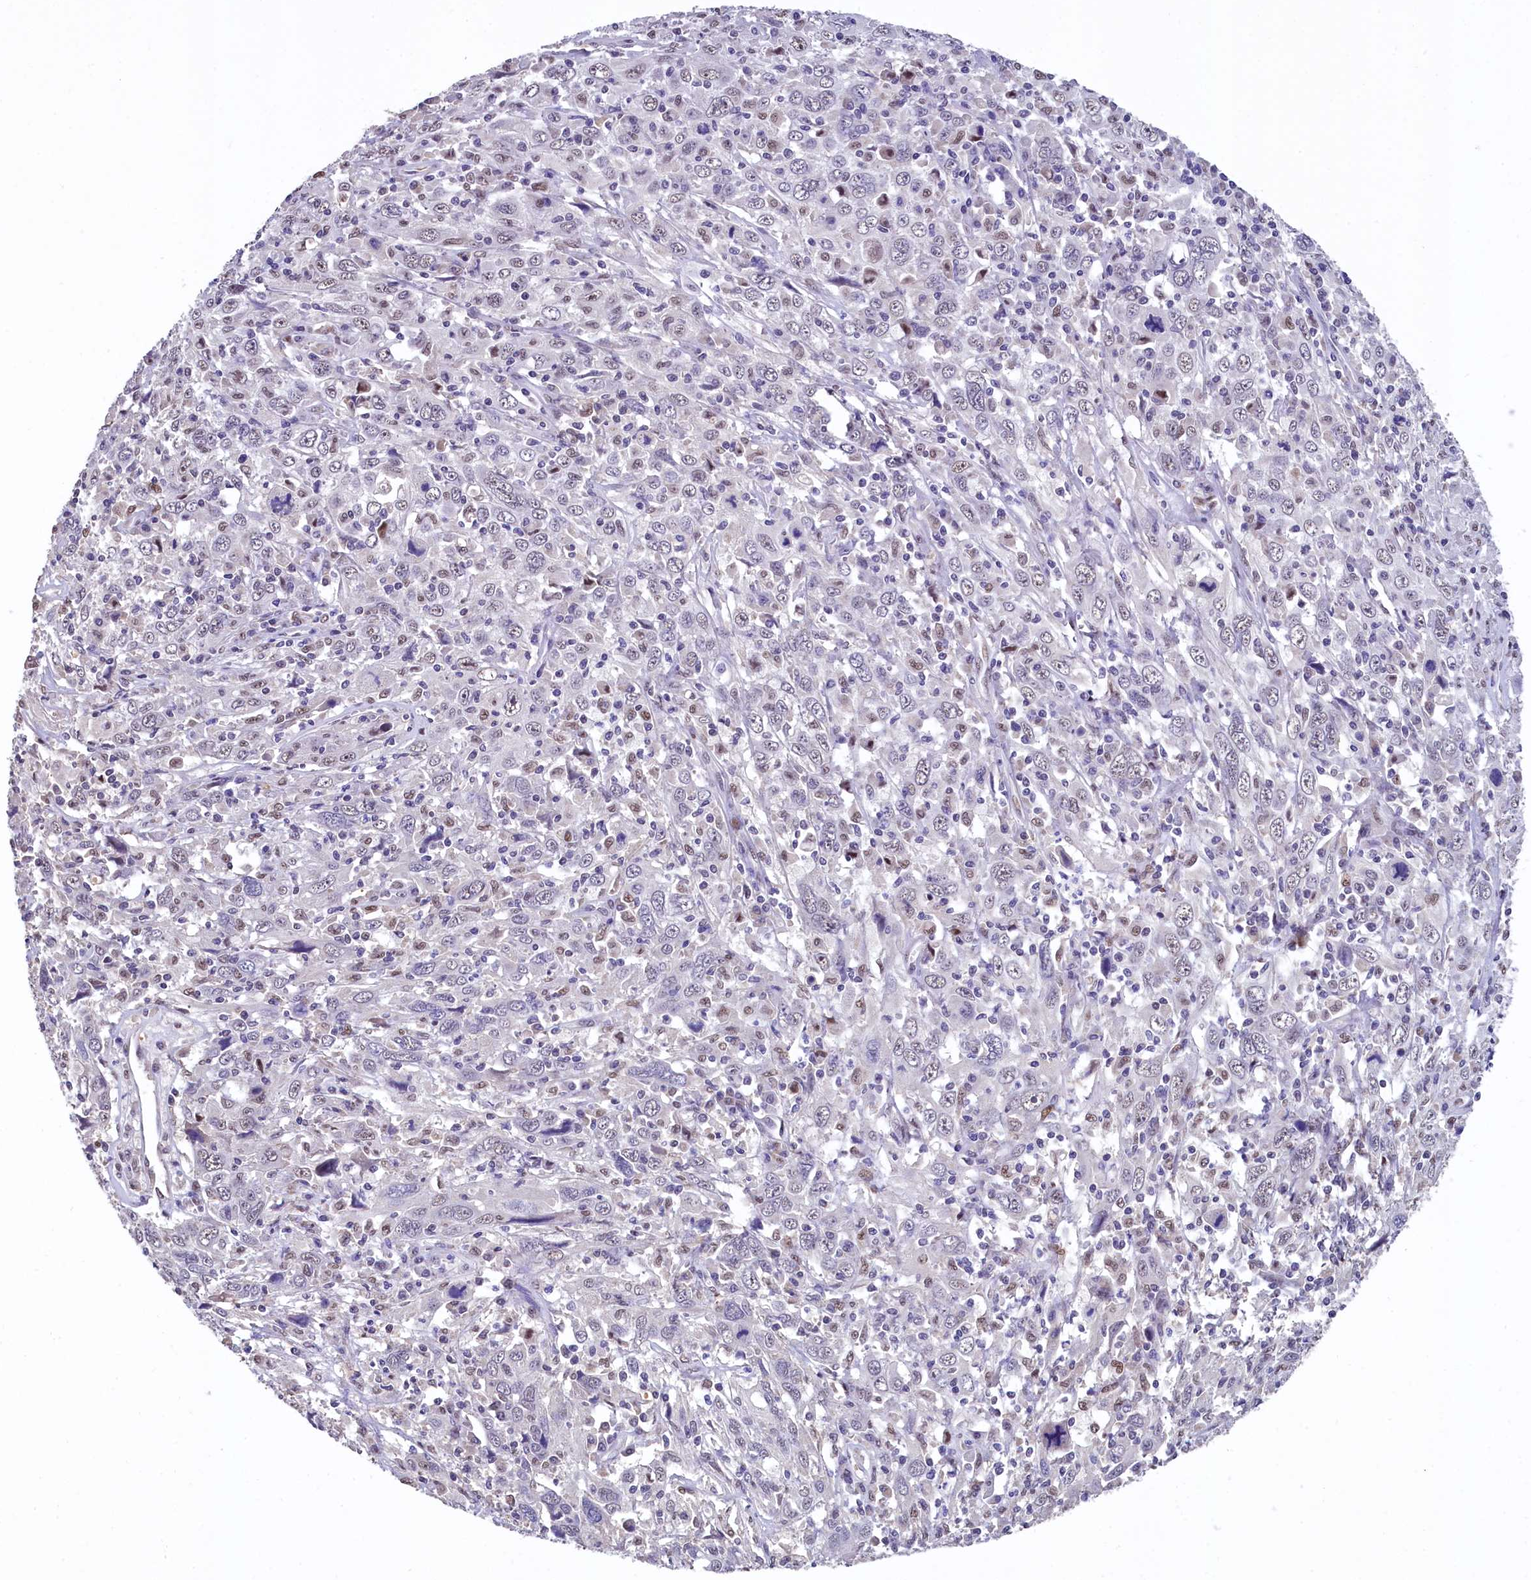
{"staining": {"intensity": "negative", "quantity": "none", "location": "none"}, "tissue": "cervical cancer", "cell_type": "Tumor cells", "image_type": "cancer", "snomed": [{"axis": "morphology", "description": "Squamous cell carcinoma, NOS"}, {"axis": "topography", "description": "Cervix"}], "caption": "Tumor cells show no significant staining in cervical squamous cell carcinoma. The staining is performed using DAB brown chromogen with nuclei counter-stained in using hematoxylin.", "gene": "HECTD4", "patient": {"sex": "female", "age": 46}}